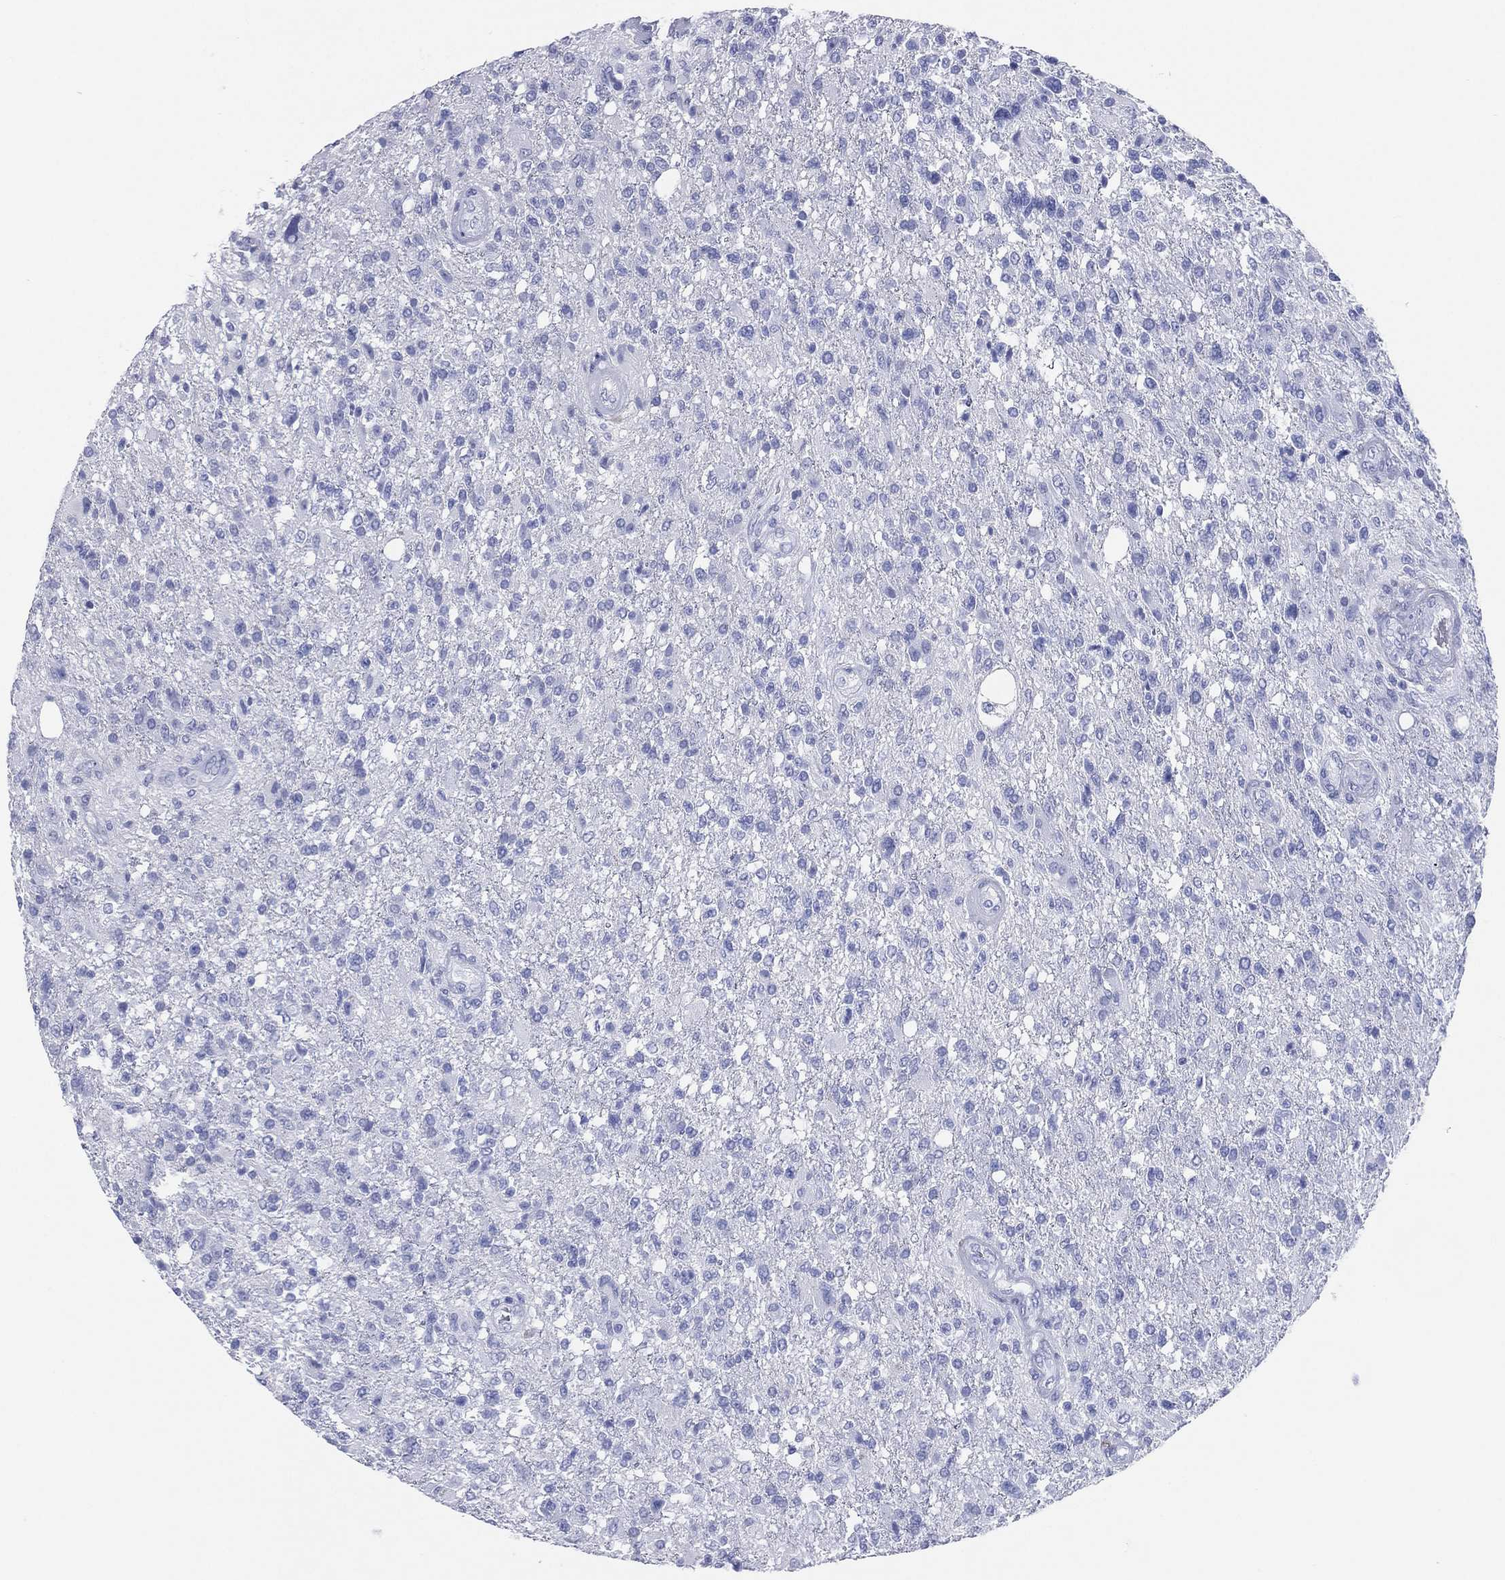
{"staining": {"intensity": "negative", "quantity": "none", "location": "none"}, "tissue": "glioma", "cell_type": "Tumor cells", "image_type": "cancer", "snomed": [{"axis": "morphology", "description": "Glioma, malignant, High grade"}, {"axis": "topography", "description": "Brain"}], "caption": "Histopathology image shows no significant protein expression in tumor cells of malignant glioma (high-grade).", "gene": "CD79A", "patient": {"sex": "male", "age": 56}}